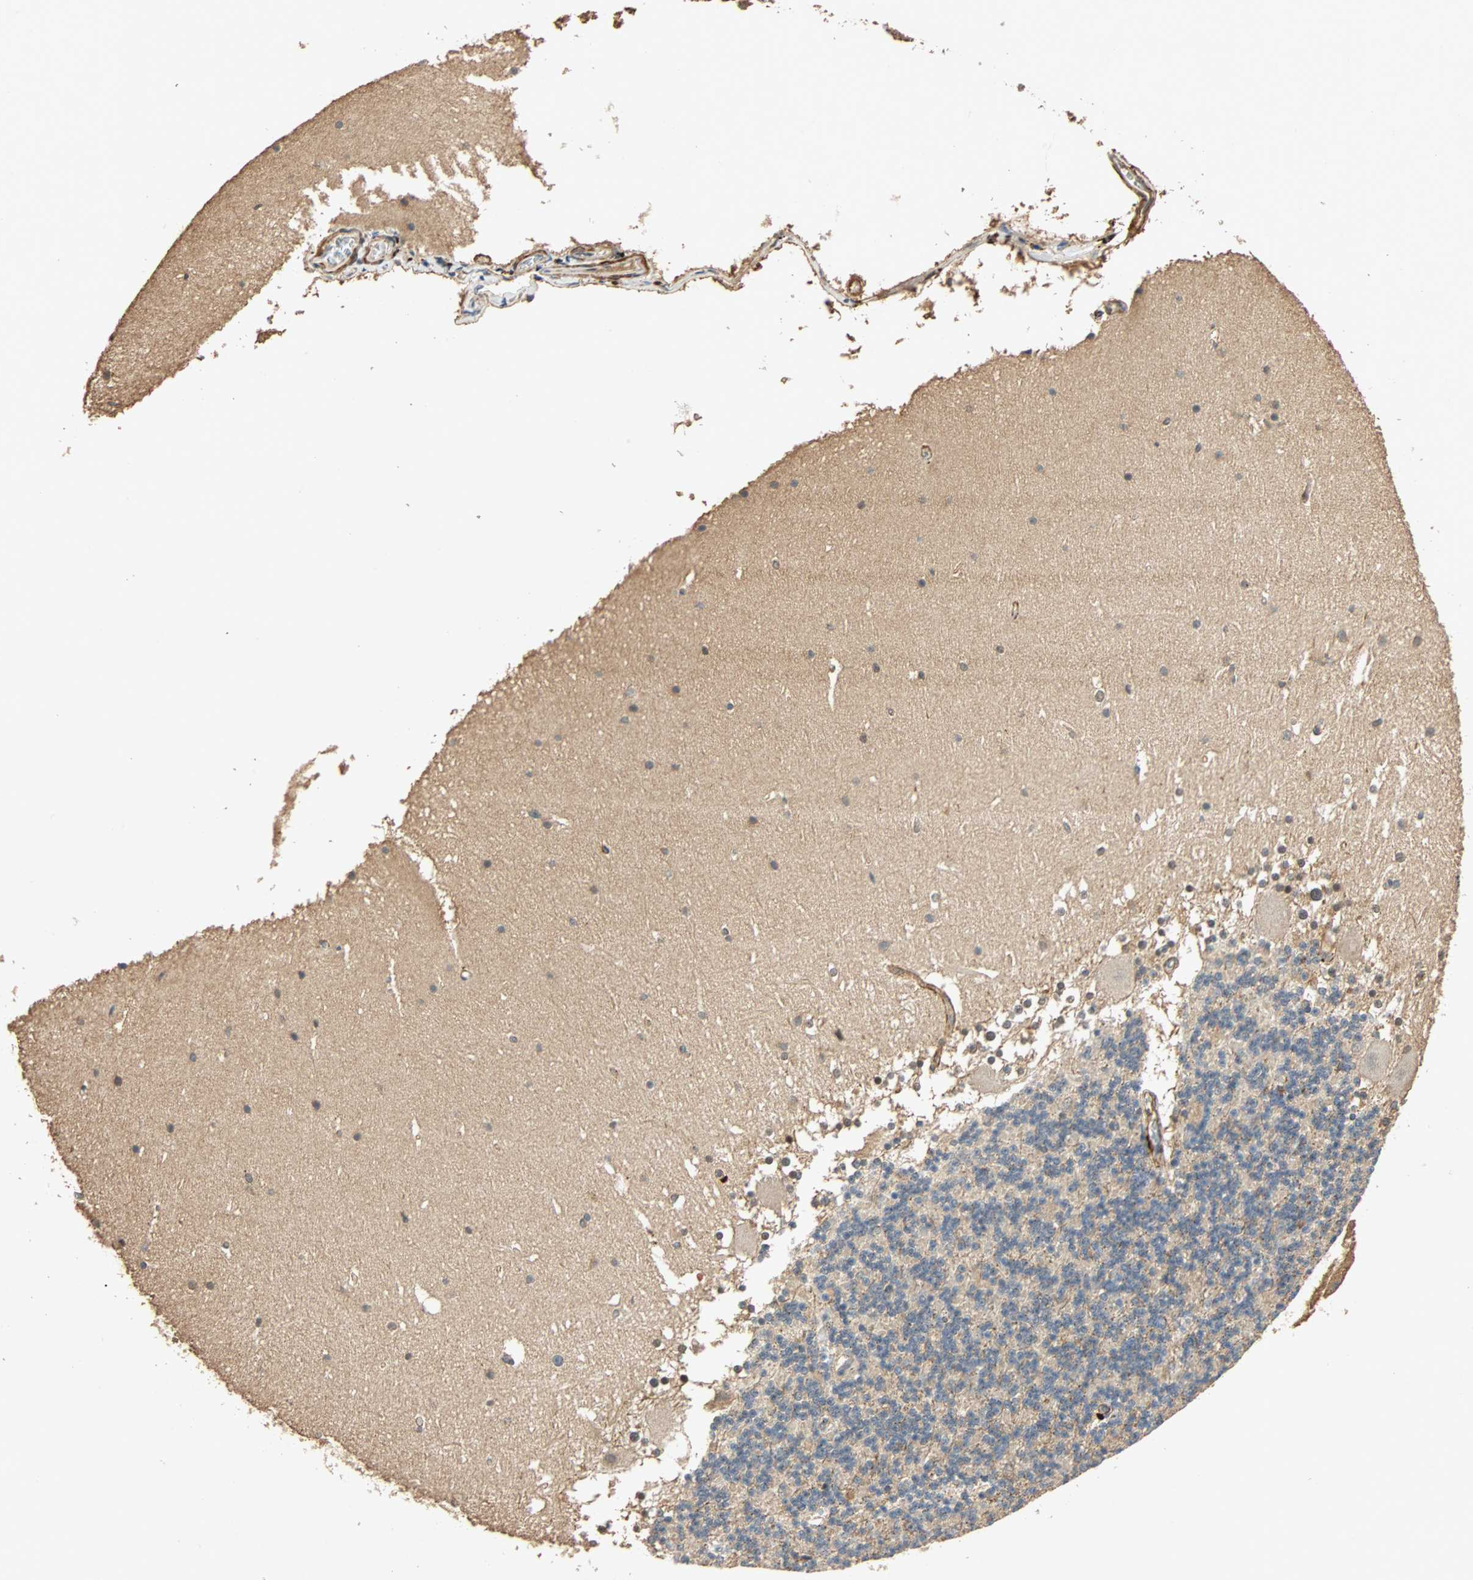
{"staining": {"intensity": "negative", "quantity": "none", "location": "none"}, "tissue": "cerebellum", "cell_type": "Cells in granular layer", "image_type": "normal", "snomed": [{"axis": "morphology", "description": "Normal tissue, NOS"}, {"axis": "topography", "description": "Cerebellum"}], "caption": "Immunohistochemistry image of normal cerebellum: cerebellum stained with DAB (3,3'-diaminobenzidine) shows no significant protein positivity in cells in granular layer.", "gene": "QSER1", "patient": {"sex": "female", "age": 19}}